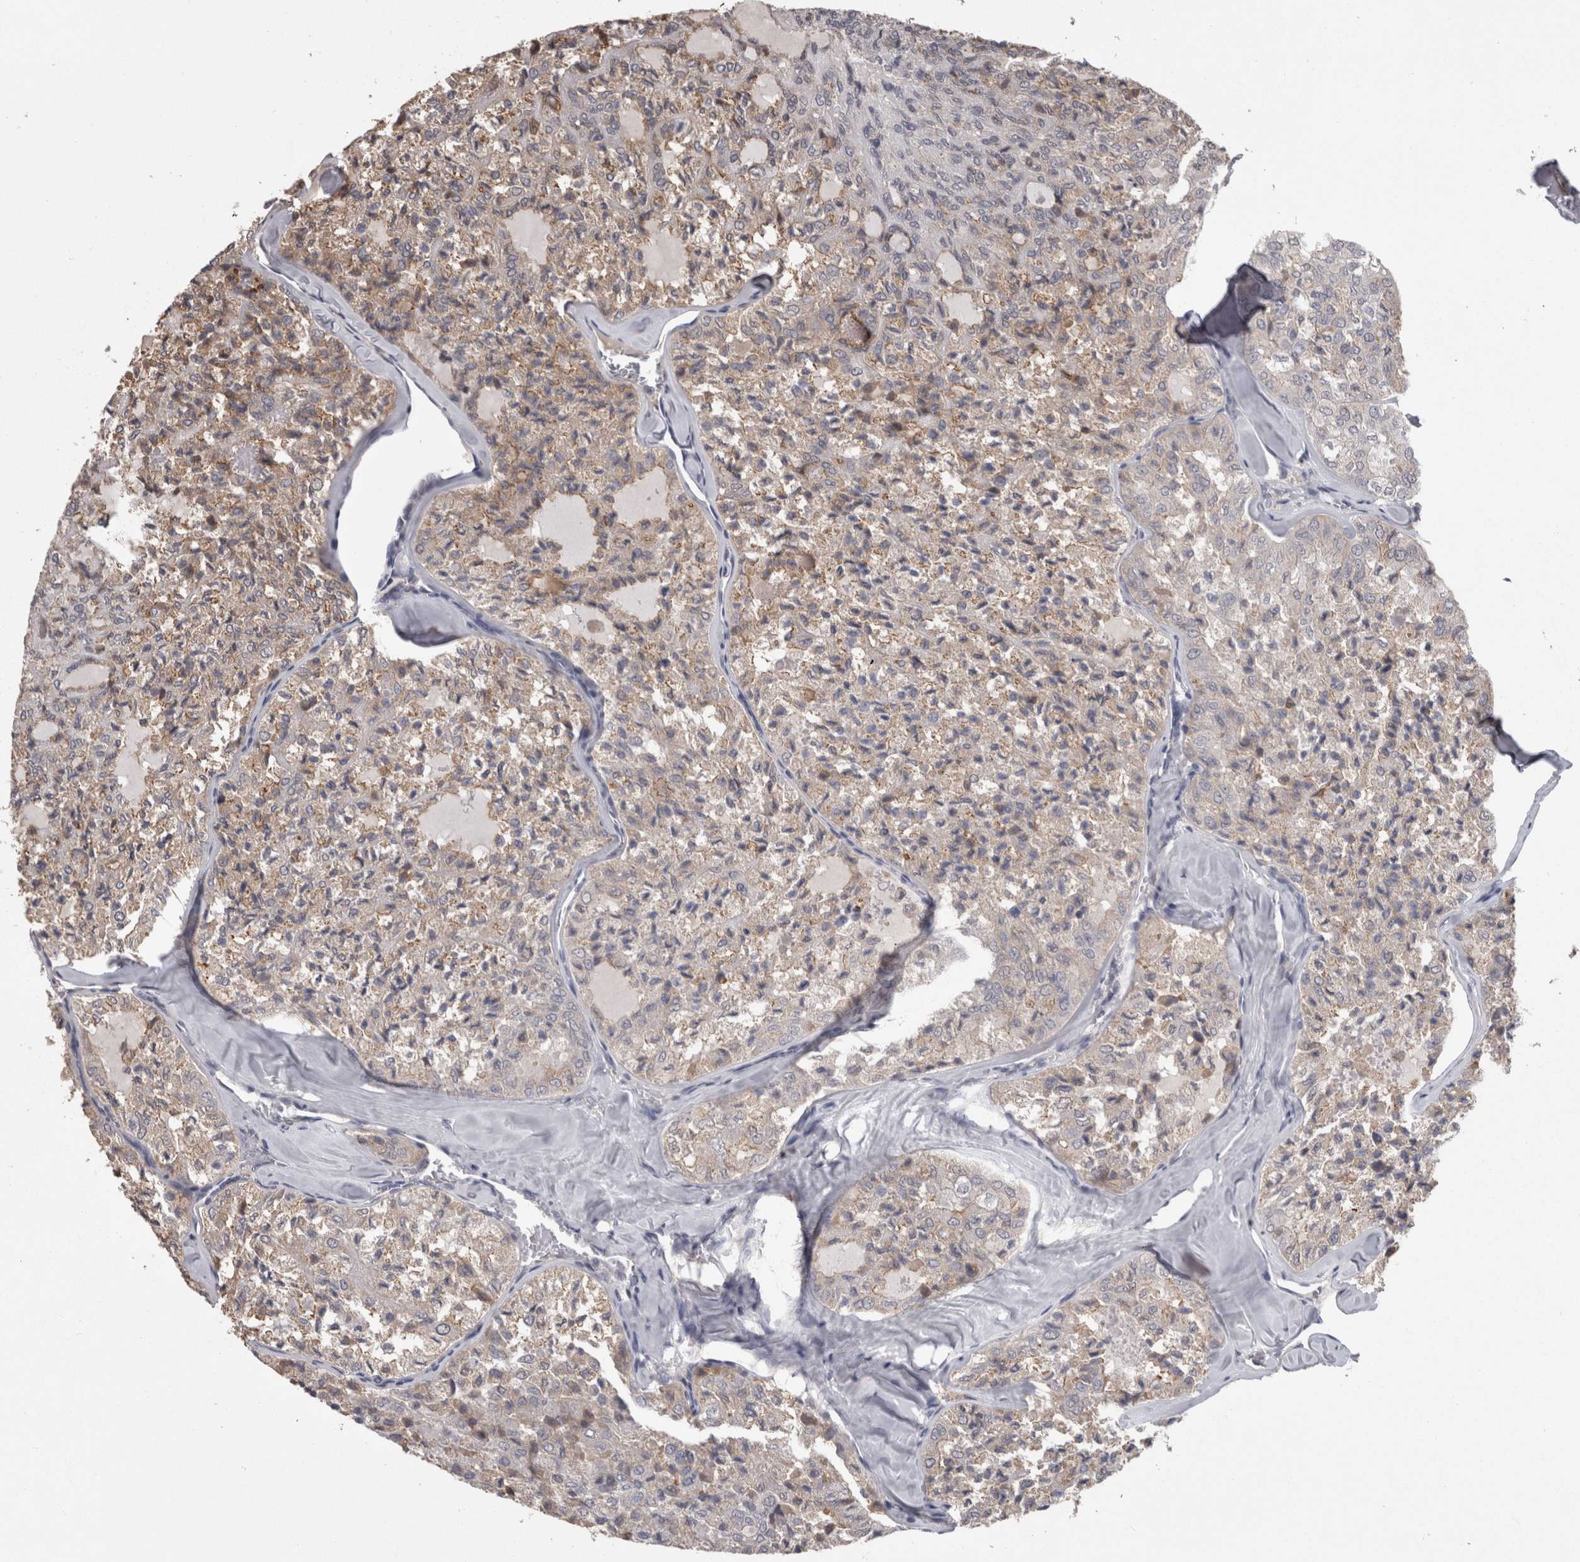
{"staining": {"intensity": "weak", "quantity": "<25%", "location": "cytoplasmic/membranous"}, "tissue": "thyroid cancer", "cell_type": "Tumor cells", "image_type": "cancer", "snomed": [{"axis": "morphology", "description": "Follicular adenoma carcinoma, NOS"}, {"axis": "topography", "description": "Thyroid gland"}], "caption": "High power microscopy histopathology image of an immunohistochemistry (IHC) micrograph of follicular adenoma carcinoma (thyroid), revealing no significant positivity in tumor cells. (Immunohistochemistry (ihc), brightfield microscopy, high magnification).", "gene": "PON3", "patient": {"sex": "male", "age": 75}}